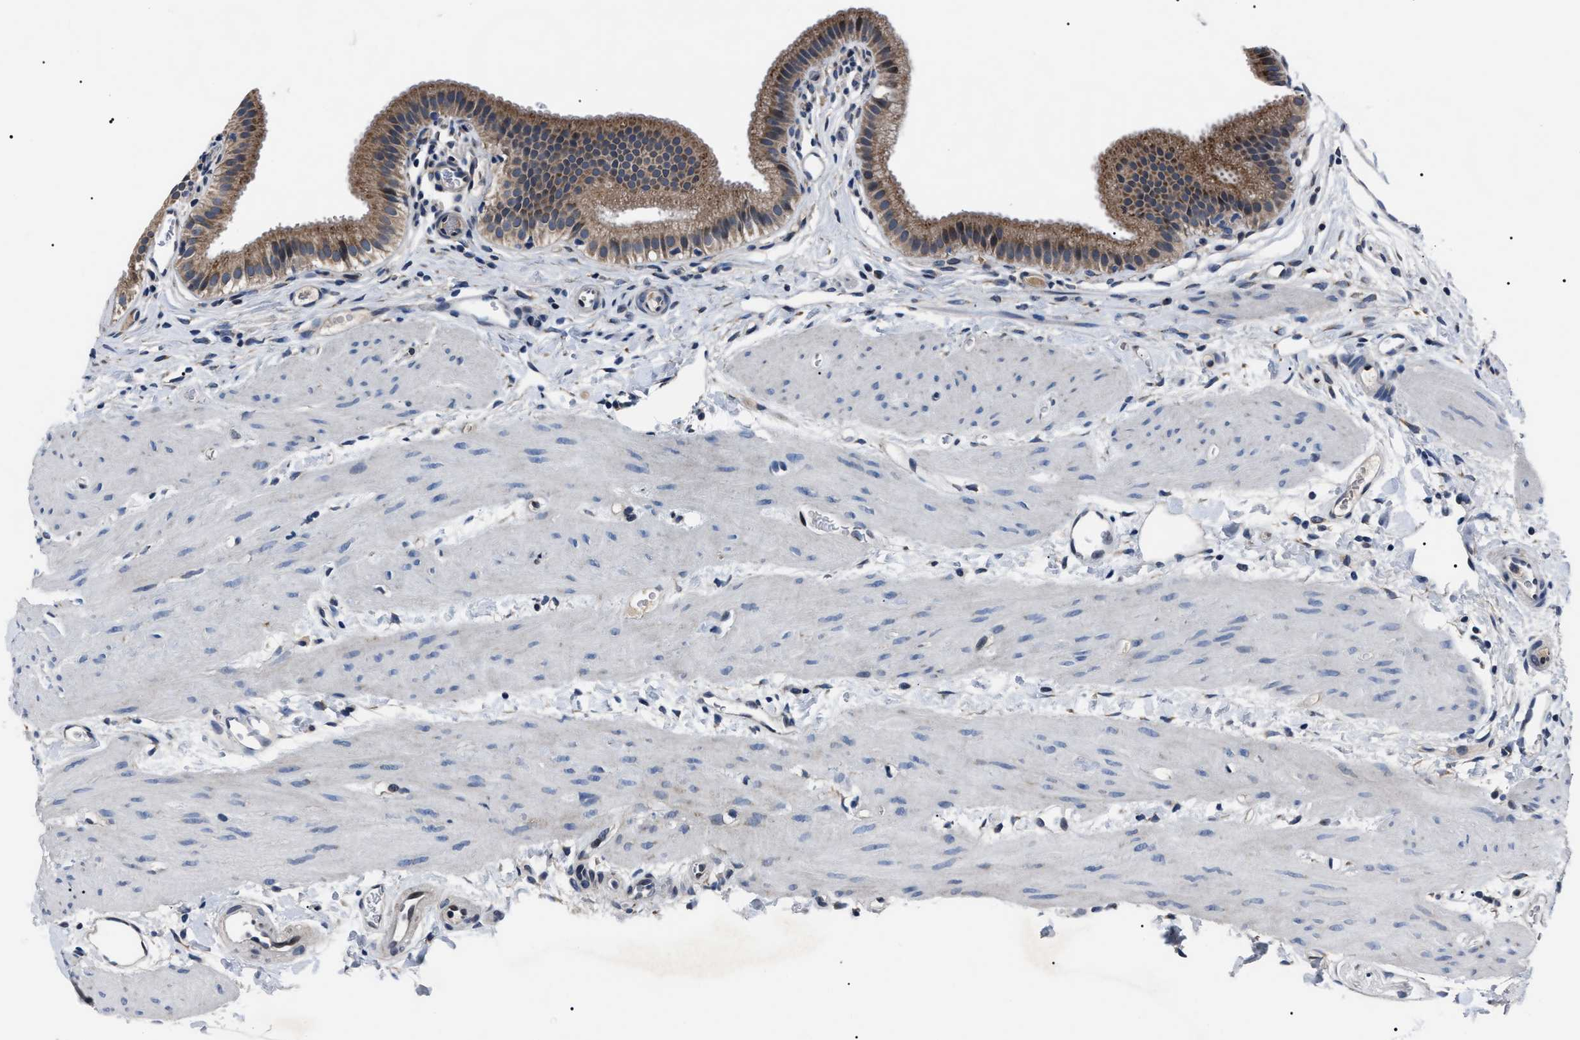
{"staining": {"intensity": "strong", "quantity": ">75%", "location": "cytoplasmic/membranous"}, "tissue": "gallbladder", "cell_type": "Glandular cells", "image_type": "normal", "snomed": [{"axis": "morphology", "description": "Normal tissue, NOS"}, {"axis": "topography", "description": "Gallbladder"}], "caption": "This photomicrograph demonstrates immunohistochemistry staining of normal gallbladder, with high strong cytoplasmic/membranous staining in approximately >75% of glandular cells.", "gene": "LRRC14", "patient": {"sex": "female", "age": 26}}